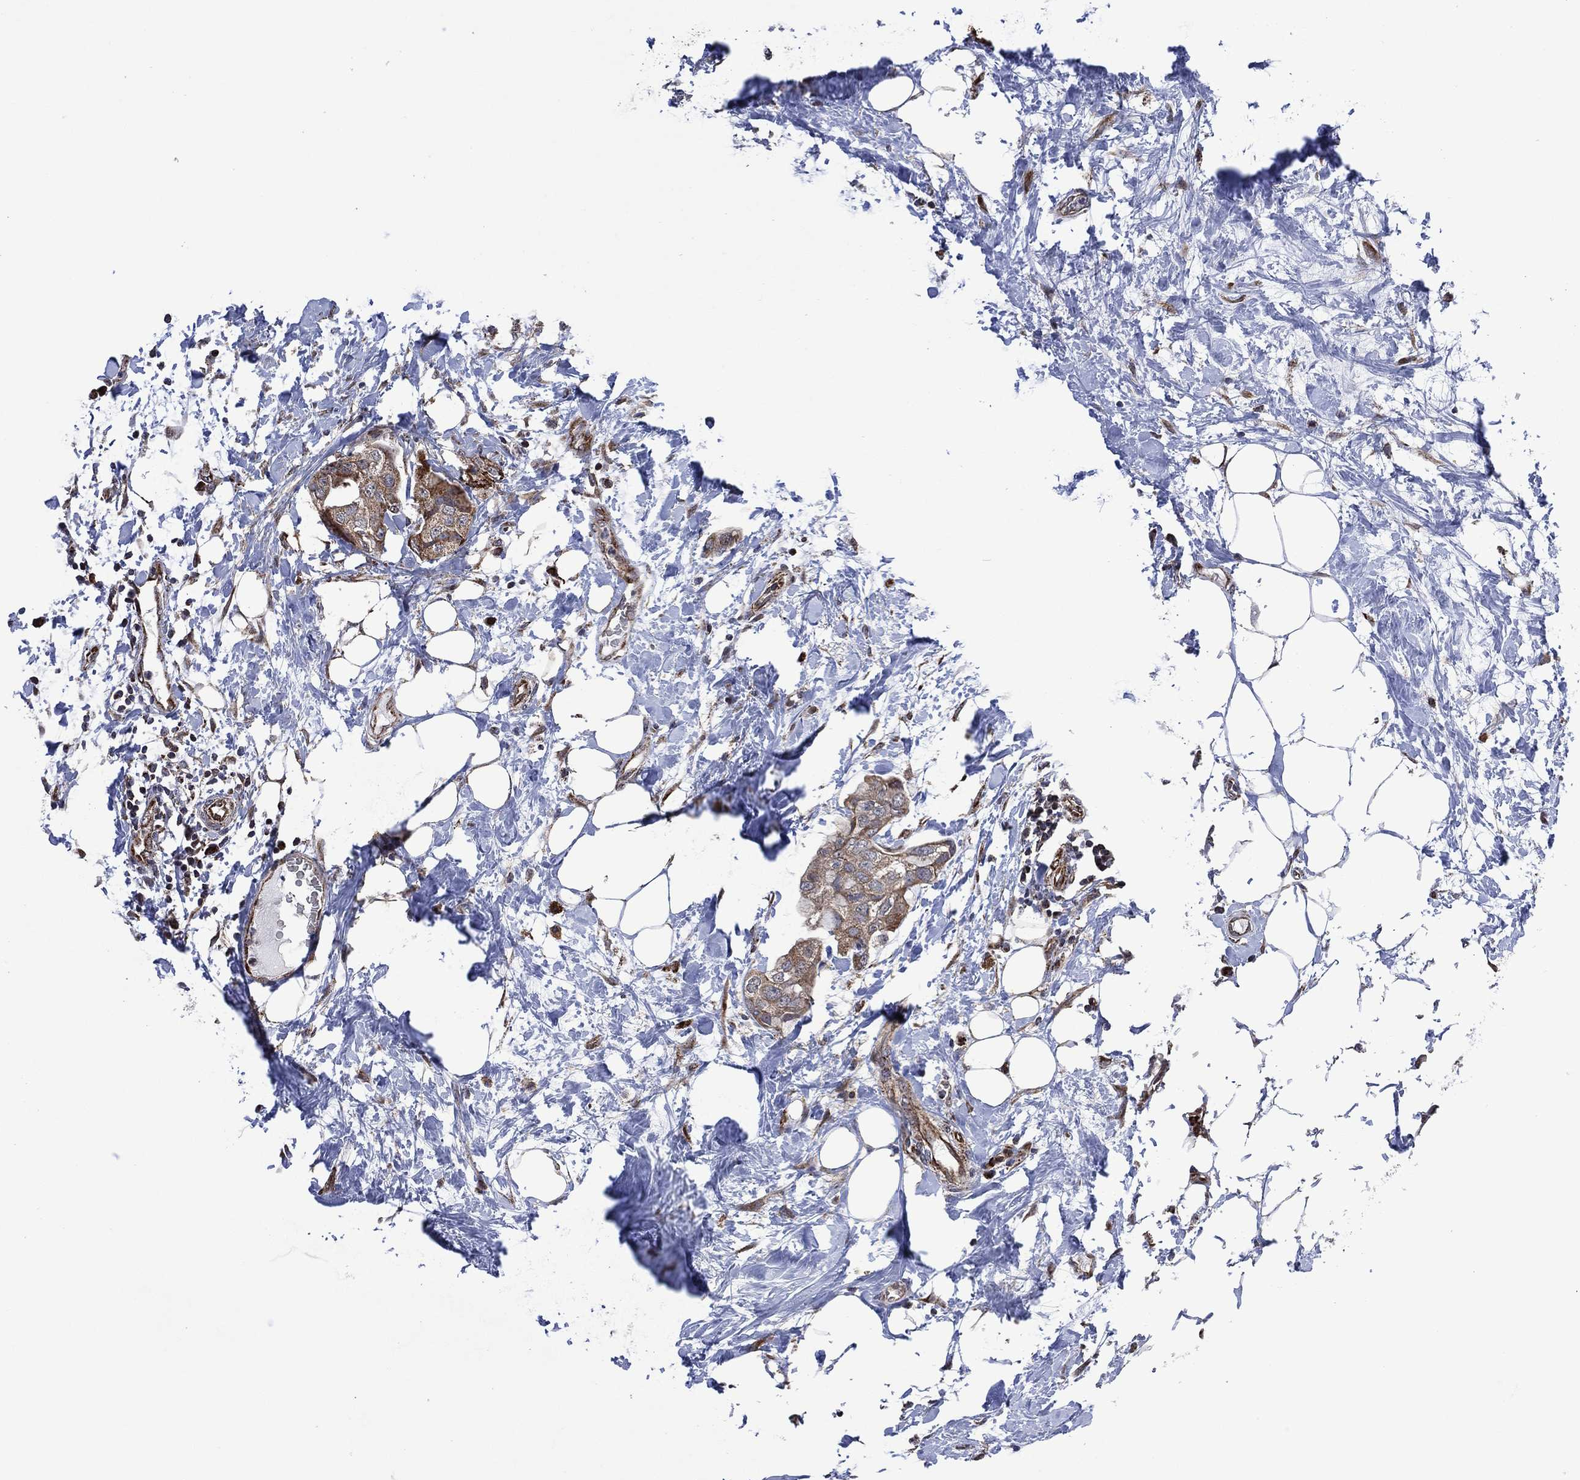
{"staining": {"intensity": "weak", "quantity": "25%-75%", "location": "cytoplasmic/membranous"}, "tissue": "breast cancer", "cell_type": "Tumor cells", "image_type": "cancer", "snomed": [{"axis": "morphology", "description": "Normal tissue, NOS"}, {"axis": "morphology", "description": "Duct carcinoma"}, {"axis": "topography", "description": "Breast"}], "caption": "Immunohistochemical staining of human breast cancer shows weak cytoplasmic/membranous protein positivity in approximately 25%-75% of tumor cells.", "gene": "HTD2", "patient": {"sex": "female", "age": 40}}